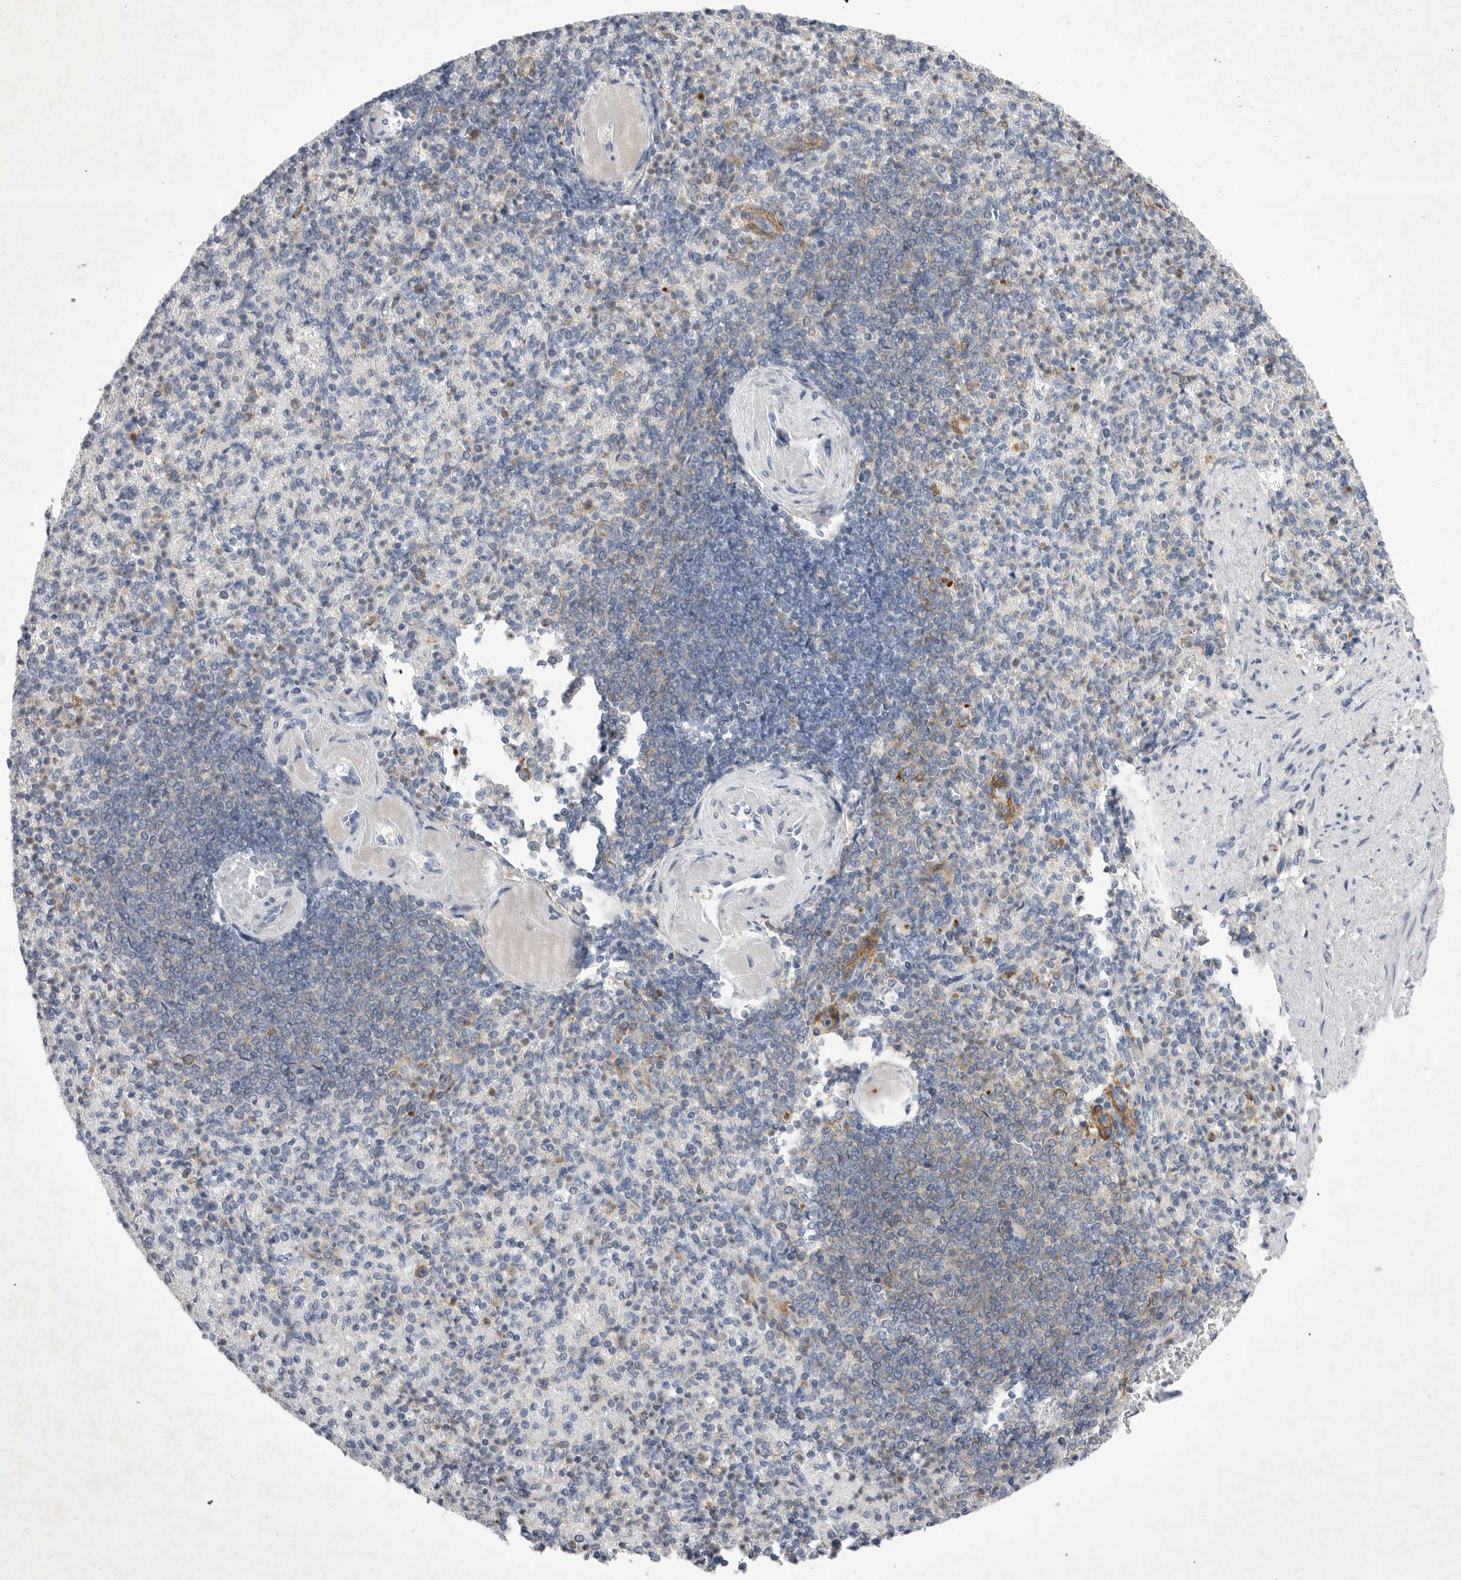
{"staining": {"intensity": "weak", "quantity": "<25%", "location": "cytoplasmic/membranous"}, "tissue": "spleen", "cell_type": "Cells in red pulp", "image_type": "normal", "snomed": [{"axis": "morphology", "description": "Normal tissue, NOS"}, {"axis": "topography", "description": "Spleen"}], "caption": "Immunohistochemical staining of benign spleen displays no significant expression in cells in red pulp.", "gene": "SIGLEC10", "patient": {"sex": "female", "age": 74}}